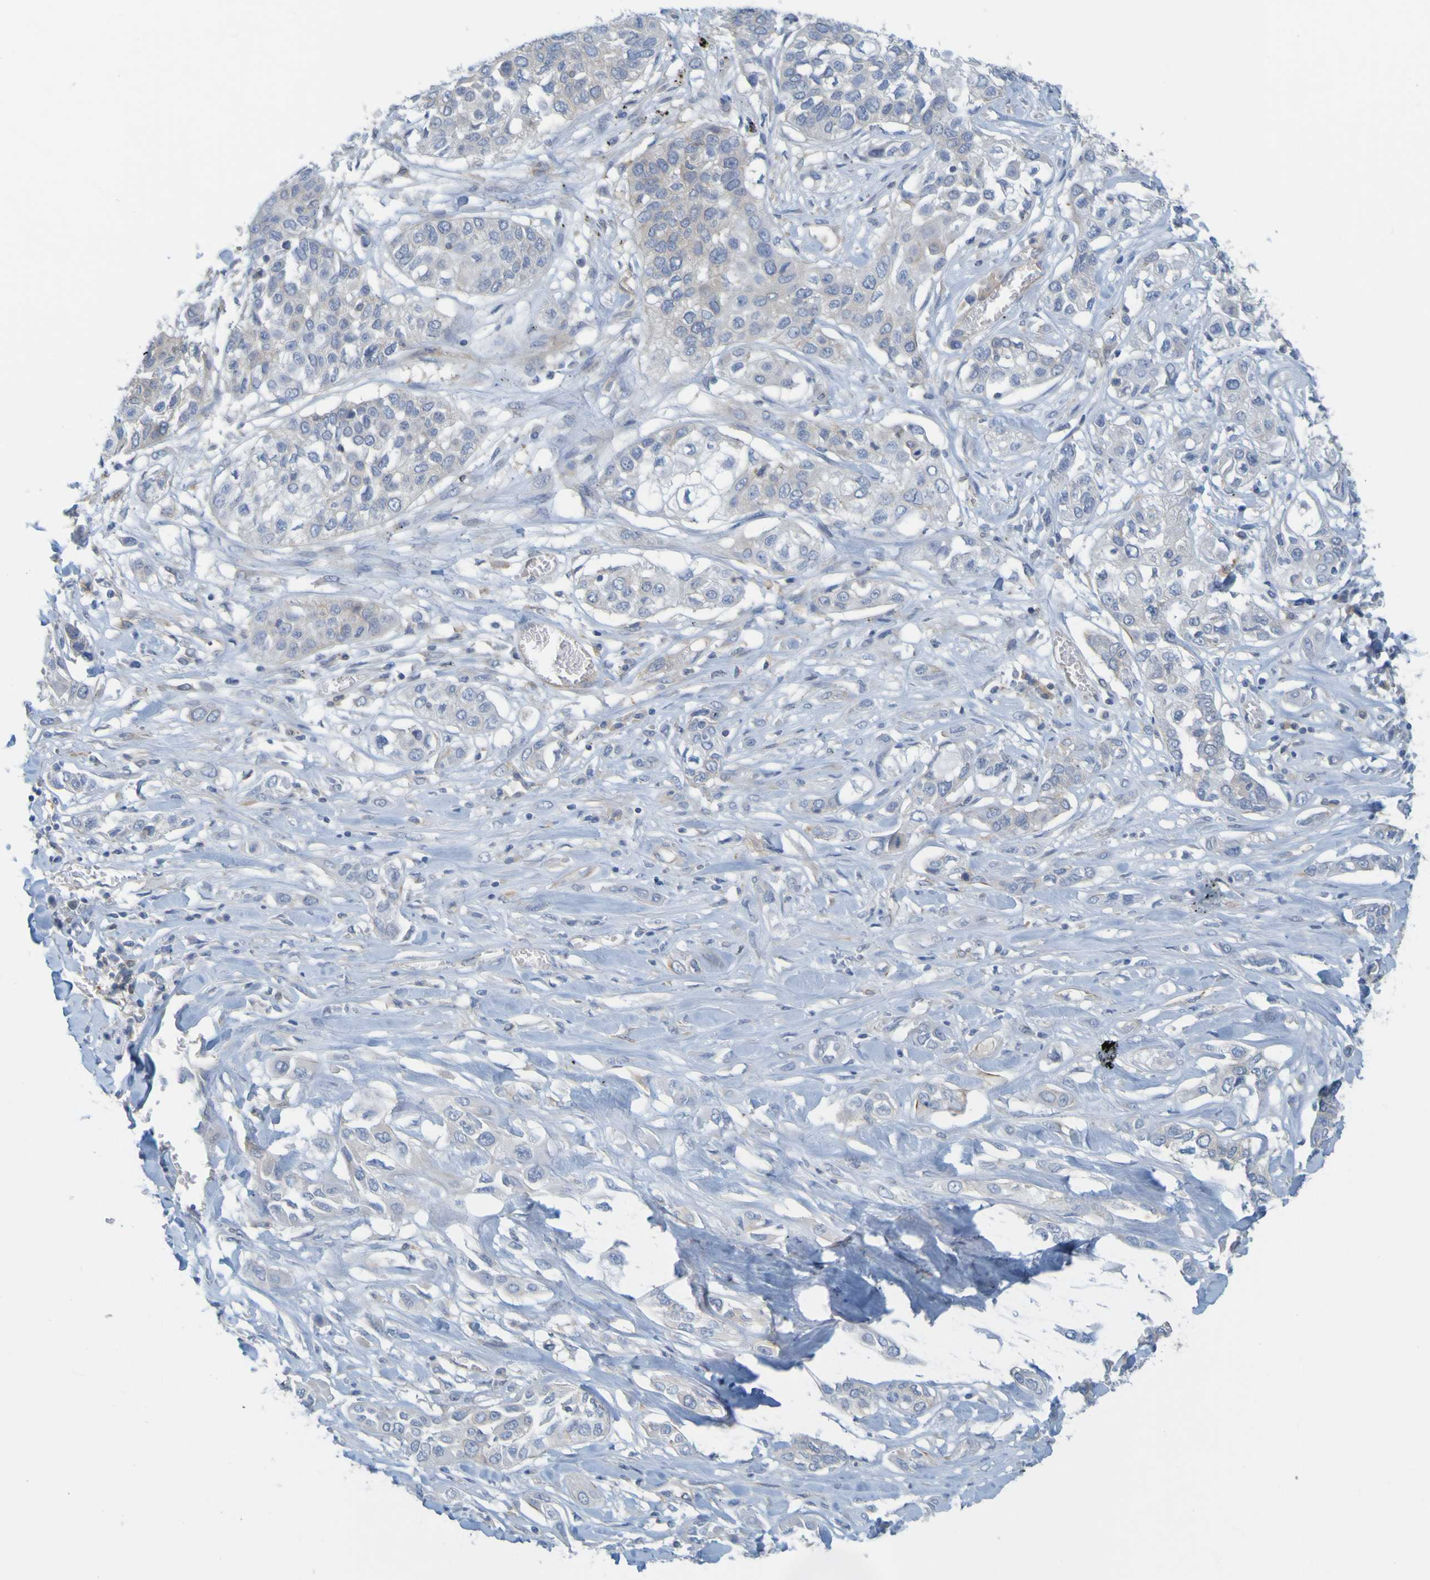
{"staining": {"intensity": "negative", "quantity": "none", "location": "none"}, "tissue": "lung cancer", "cell_type": "Tumor cells", "image_type": "cancer", "snomed": [{"axis": "morphology", "description": "Squamous cell carcinoma, NOS"}, {"axis": "topography", "description": "Lung"}], "caption": "This image is of squamous cell carcinoma (lung) stained with IHC to label a protein in brown with the nuclei are counter-stained blue. There is no expression in tumor cells.", "gene": "APPL1", "patient": {"sex": "male", "age": 71}}